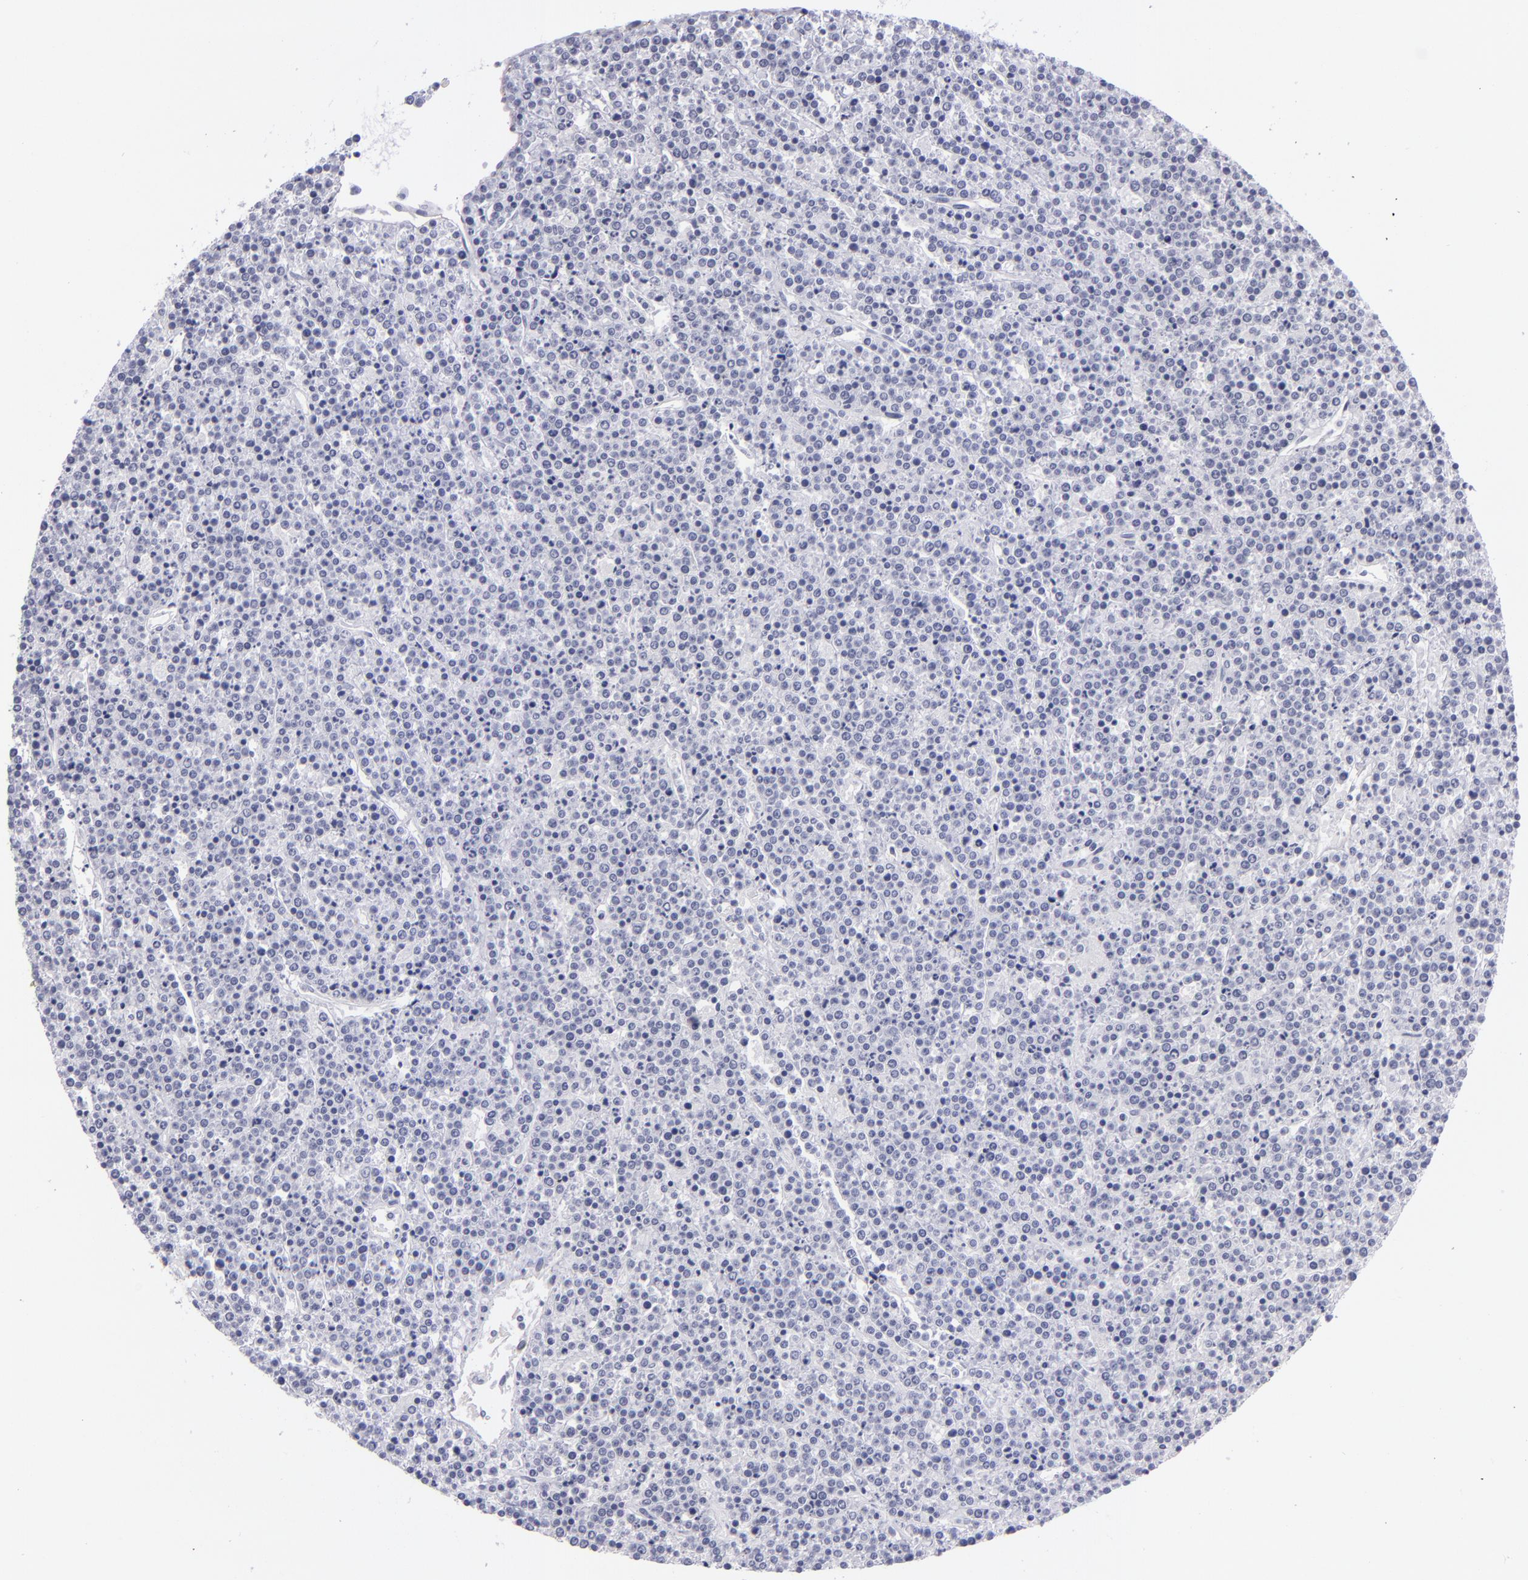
{"staining": {"intensity": "negative", "quantity": "none", "location": "none"}, "tissue": "lymphoma", "cell_type": "Tumor cells", "image_type": "cancer", "snomed": [{"axis": "morphology", "description": "Malignant lymphoma, non-Hodgkin's type, High grade"}, {"axis": "topography", "description": "Ovary"}], "caption": "High-grade malignant lymphoma, non-Hodgkin's type was stained to show a protein in brown. There is no significant expression in tumor cells.", "gene": "ITGB4", "patient": {"sex": "female", "age": 56}}